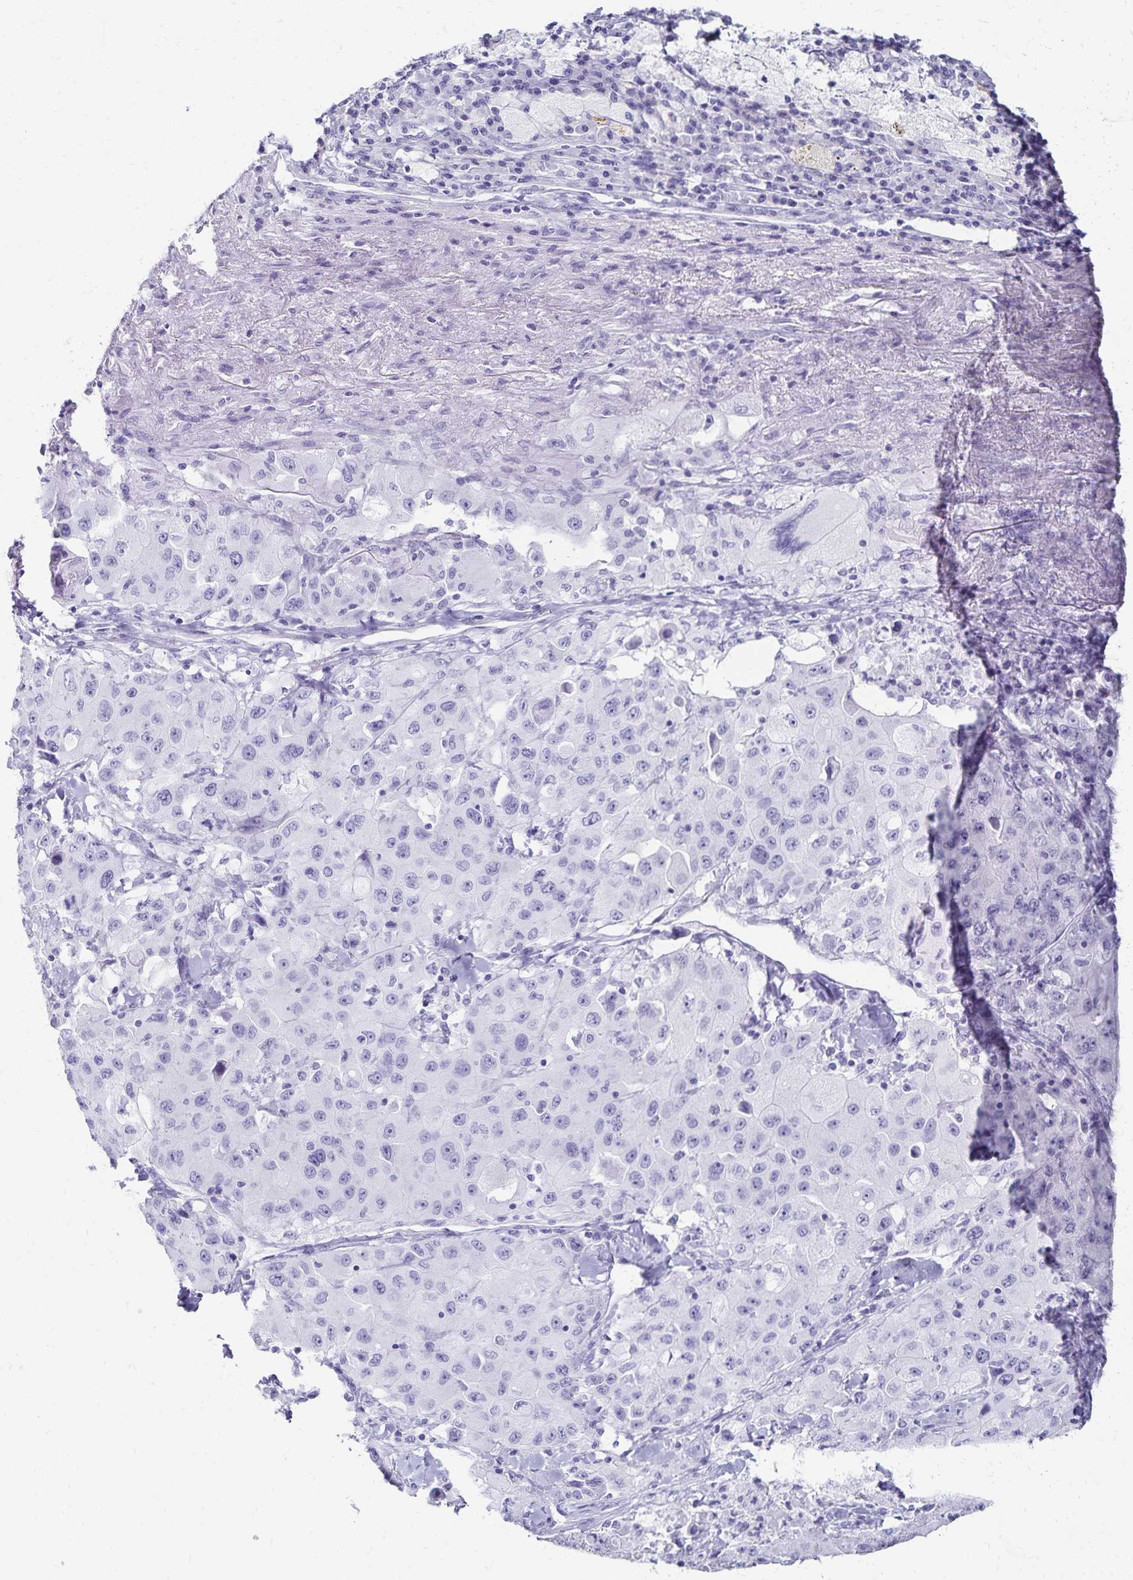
{"staining": {"intensity": "negative", "quantity": "none", "location": "none"}, "tissue": "lung cancer", "cell_type": "Tumor cells", "image_type": "cancer", "snomed": [{"axis": "morphology", "description": "Squamous cell carcinoma, NOS"}, {"axis": "topography", "description": "Lung"}], "caption": "Micrograph shows no protein expression in tumor cells of lung squamous cell carcinoma tissue.", "gene": "GIP", "patient": {"sex": "male", "age": 63}}